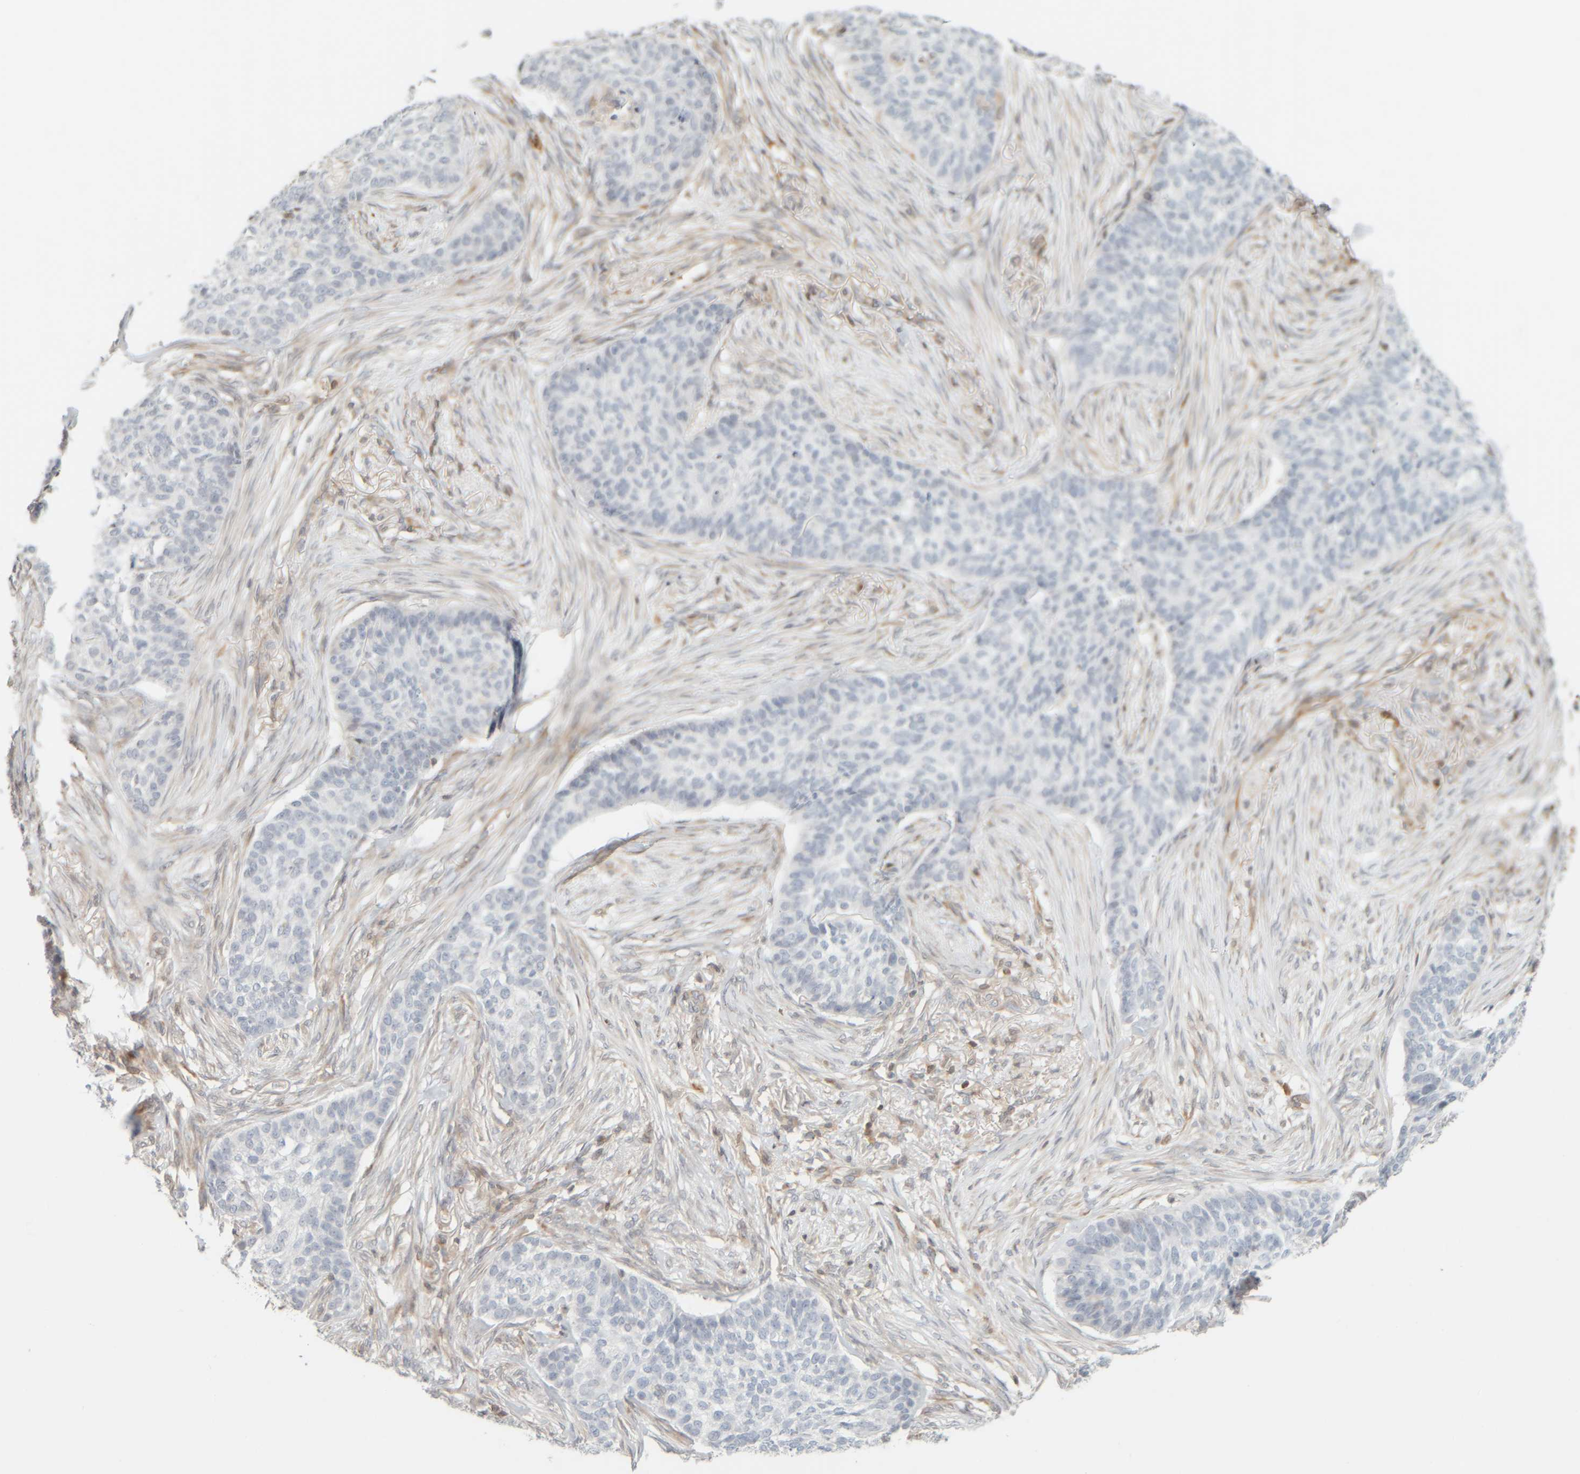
{"staining": {"intensity": "negative", "quantity": "none", "location": "none"}, "tissue": "skin cancer", "cell_type": "Tumor cells", "image_type": "cancer", "snomed": [{"axis": "morphology", "description": "Basal cell carcinoma"}, {"axis": "topography", "description": "Skin"}], "caption": "Skin cancer (basal cell carcinoma) was stained to show a protein in brown. There is no significant expression in tumor cells.", "gene": "PTGES3L-AARSD1", "patient": {"sex": "male", "age": 85}}